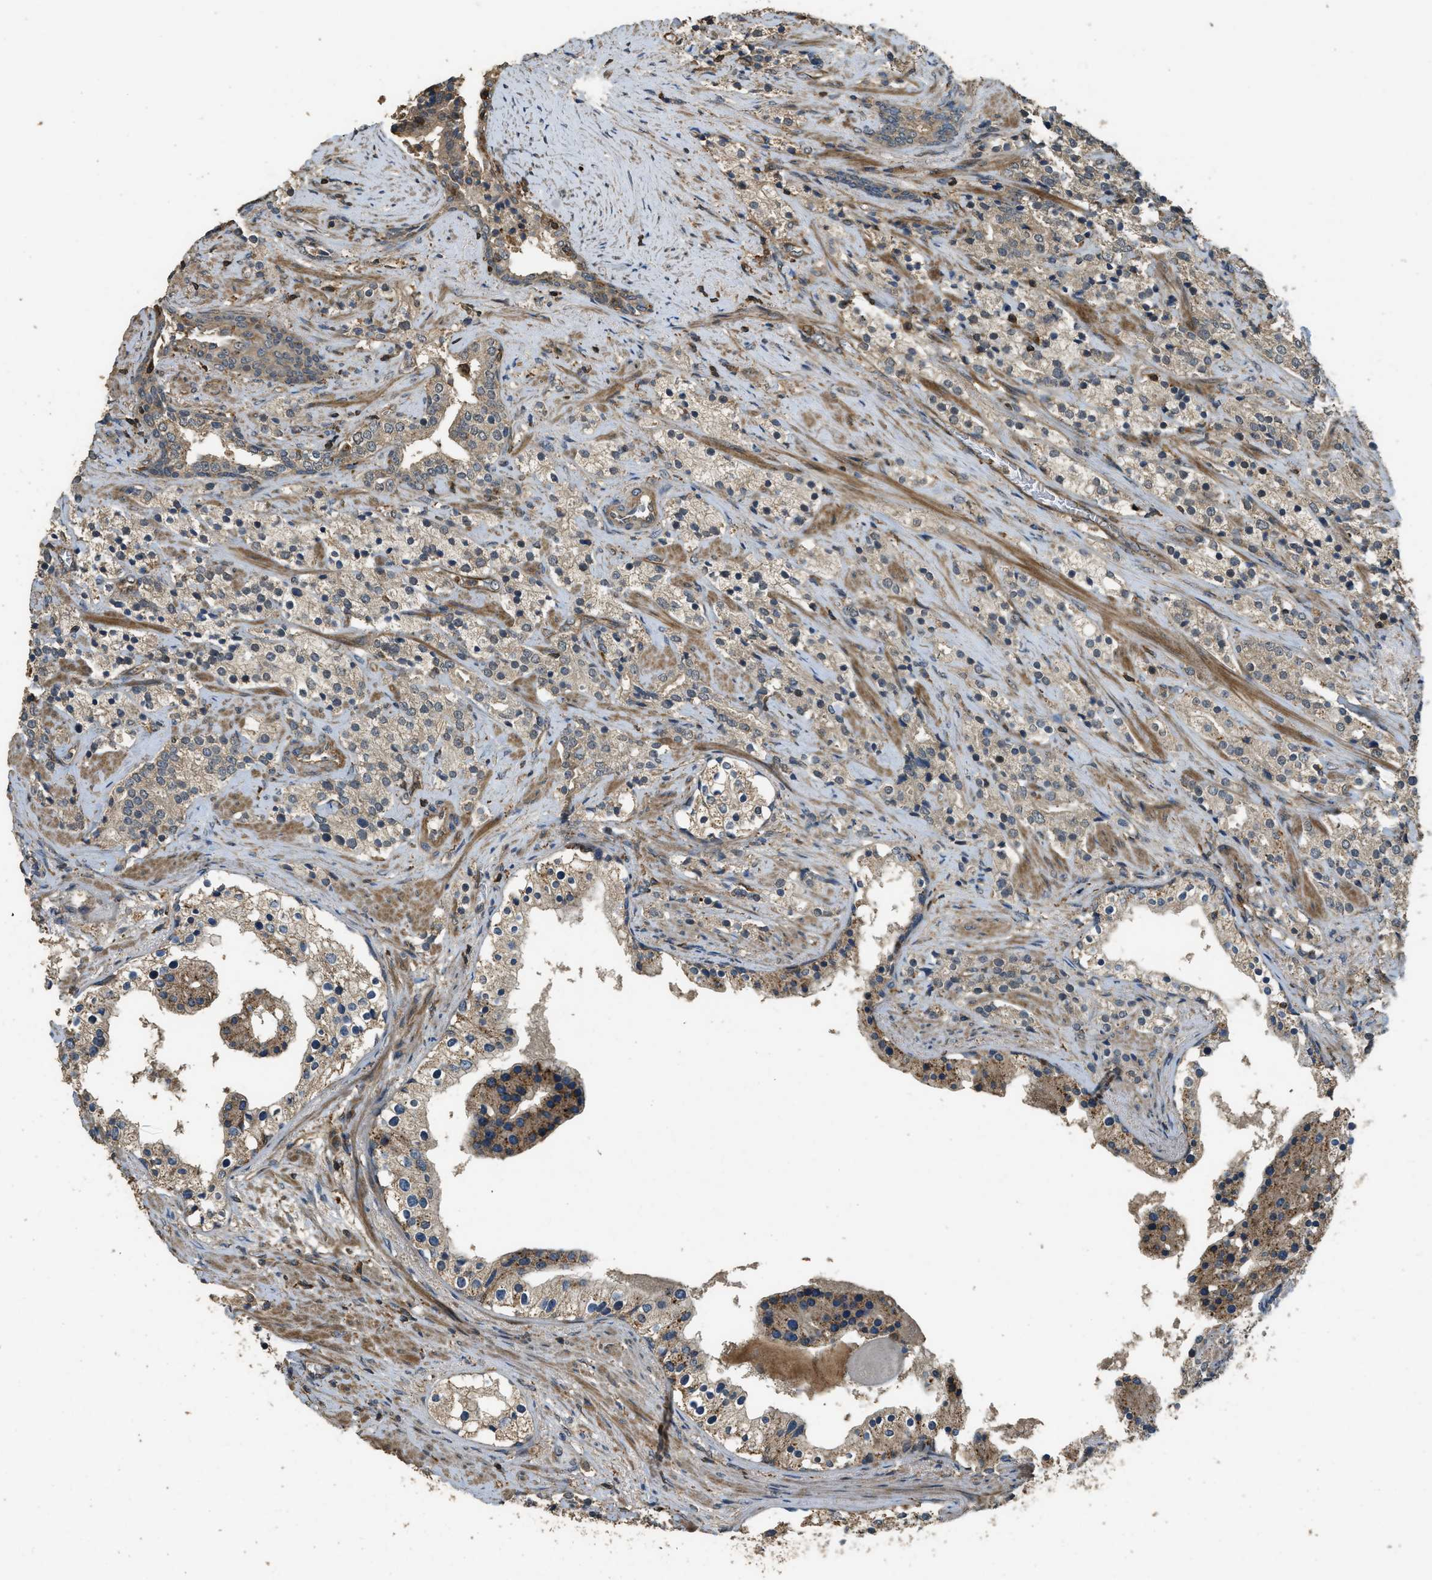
{"staining": {"intensity": "moderate", "quantity": ">75%", "location": "cytoplasmic/membranous"}, "tissue": "prostate cancer", "cell_type": "Tumor cells", "image_type": "cancer", "snomed": [{"axis": "morphology", "description": "Adenocarcinoma, High grade"}, {"axis": "topography", "description": "Prostate"}], "caption": "A brown stain shows moderate cytoplasmic/membranous positivity of a protein in human prostate adenocarcinoma (high-grade) tumor cells.", "gene": "PPP6R3", "patient": {"sex": "male", "age": 71}}